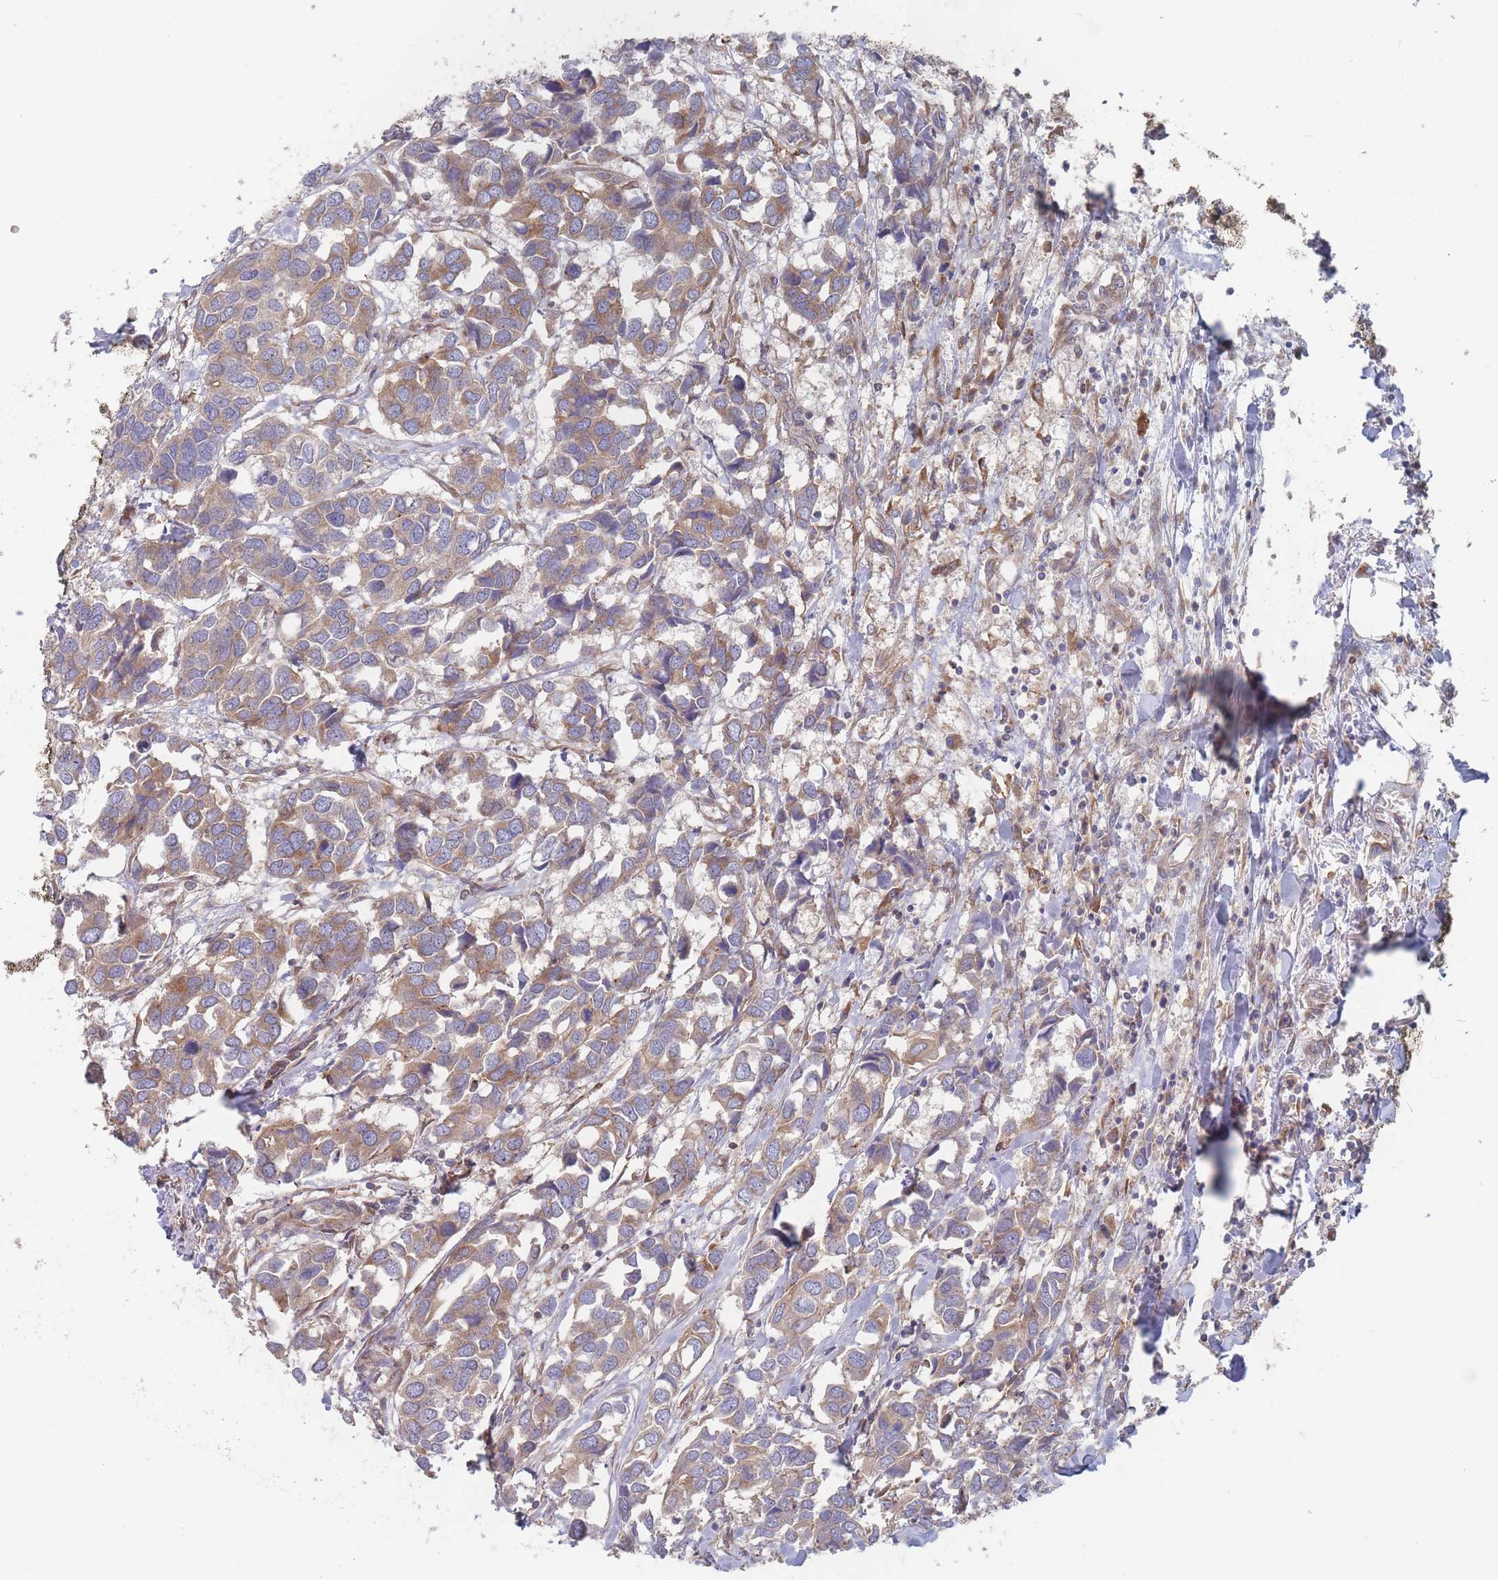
{"staining": {"intensity": "moderate", "quantity": ">75%", "location": "cytoplasmic/membranous"}, "tissue": "breast cancer", "cell_type": "Tumor cells", "image_type": "cancer", "snomed": [{"axis": "morphology", "description": "Duct carcinoma"}, {"axis": "topography", "description": "Breast"}], "caption": "DAB (3,3'-diaminobenzidine) immunohistochemical staining of human breast cancer (infiltrating ductal carcinoma) exhibits moderate cytoplasmic/membranous protein positivity in about >75% of tumor cells.", "gene": "KDSR", "patient": {"sex": "female", "age": 83}}